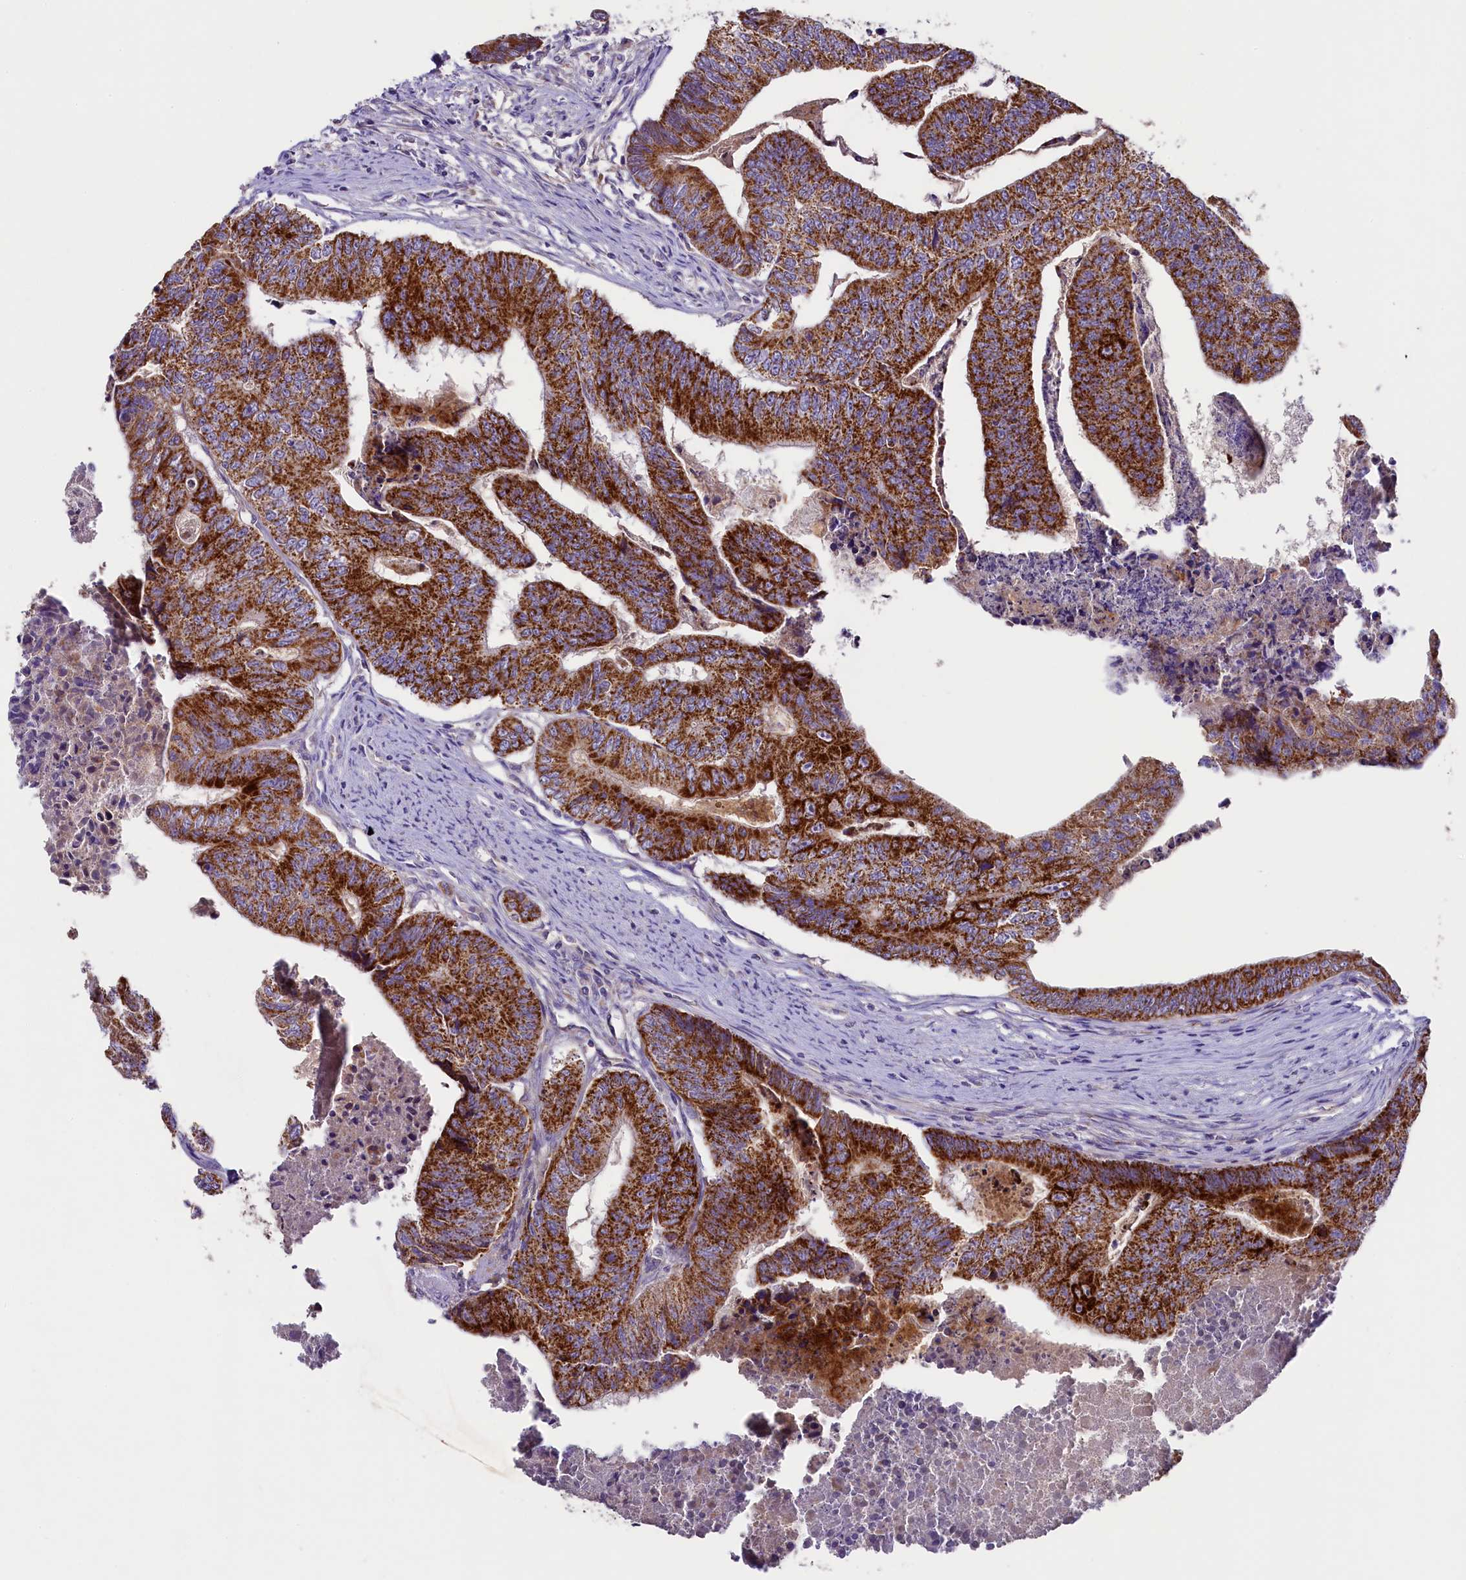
{"staining": {"intensity": "strong", "quantity": ">75%", "location": "cytoplasmic/membranous"}, "tissue": "colorectal cancer", "cell_type": "Tumor cells", "image_type": "cancer", "snomed": [{"axis": "morphology", "description": "Adenocarcinoma, NOS"}, {"axis": "topography", "description": "Colon"}], "caption": "Colorectal cancer (adenocarcinoma) stained with immunohistochemistry (IHC) exhibits strong cytoplasmic/membranous staining in approximately >75% of tumor cells.", "gene": "PMPCB", "patient": {"sex": "female", "age": 67}}